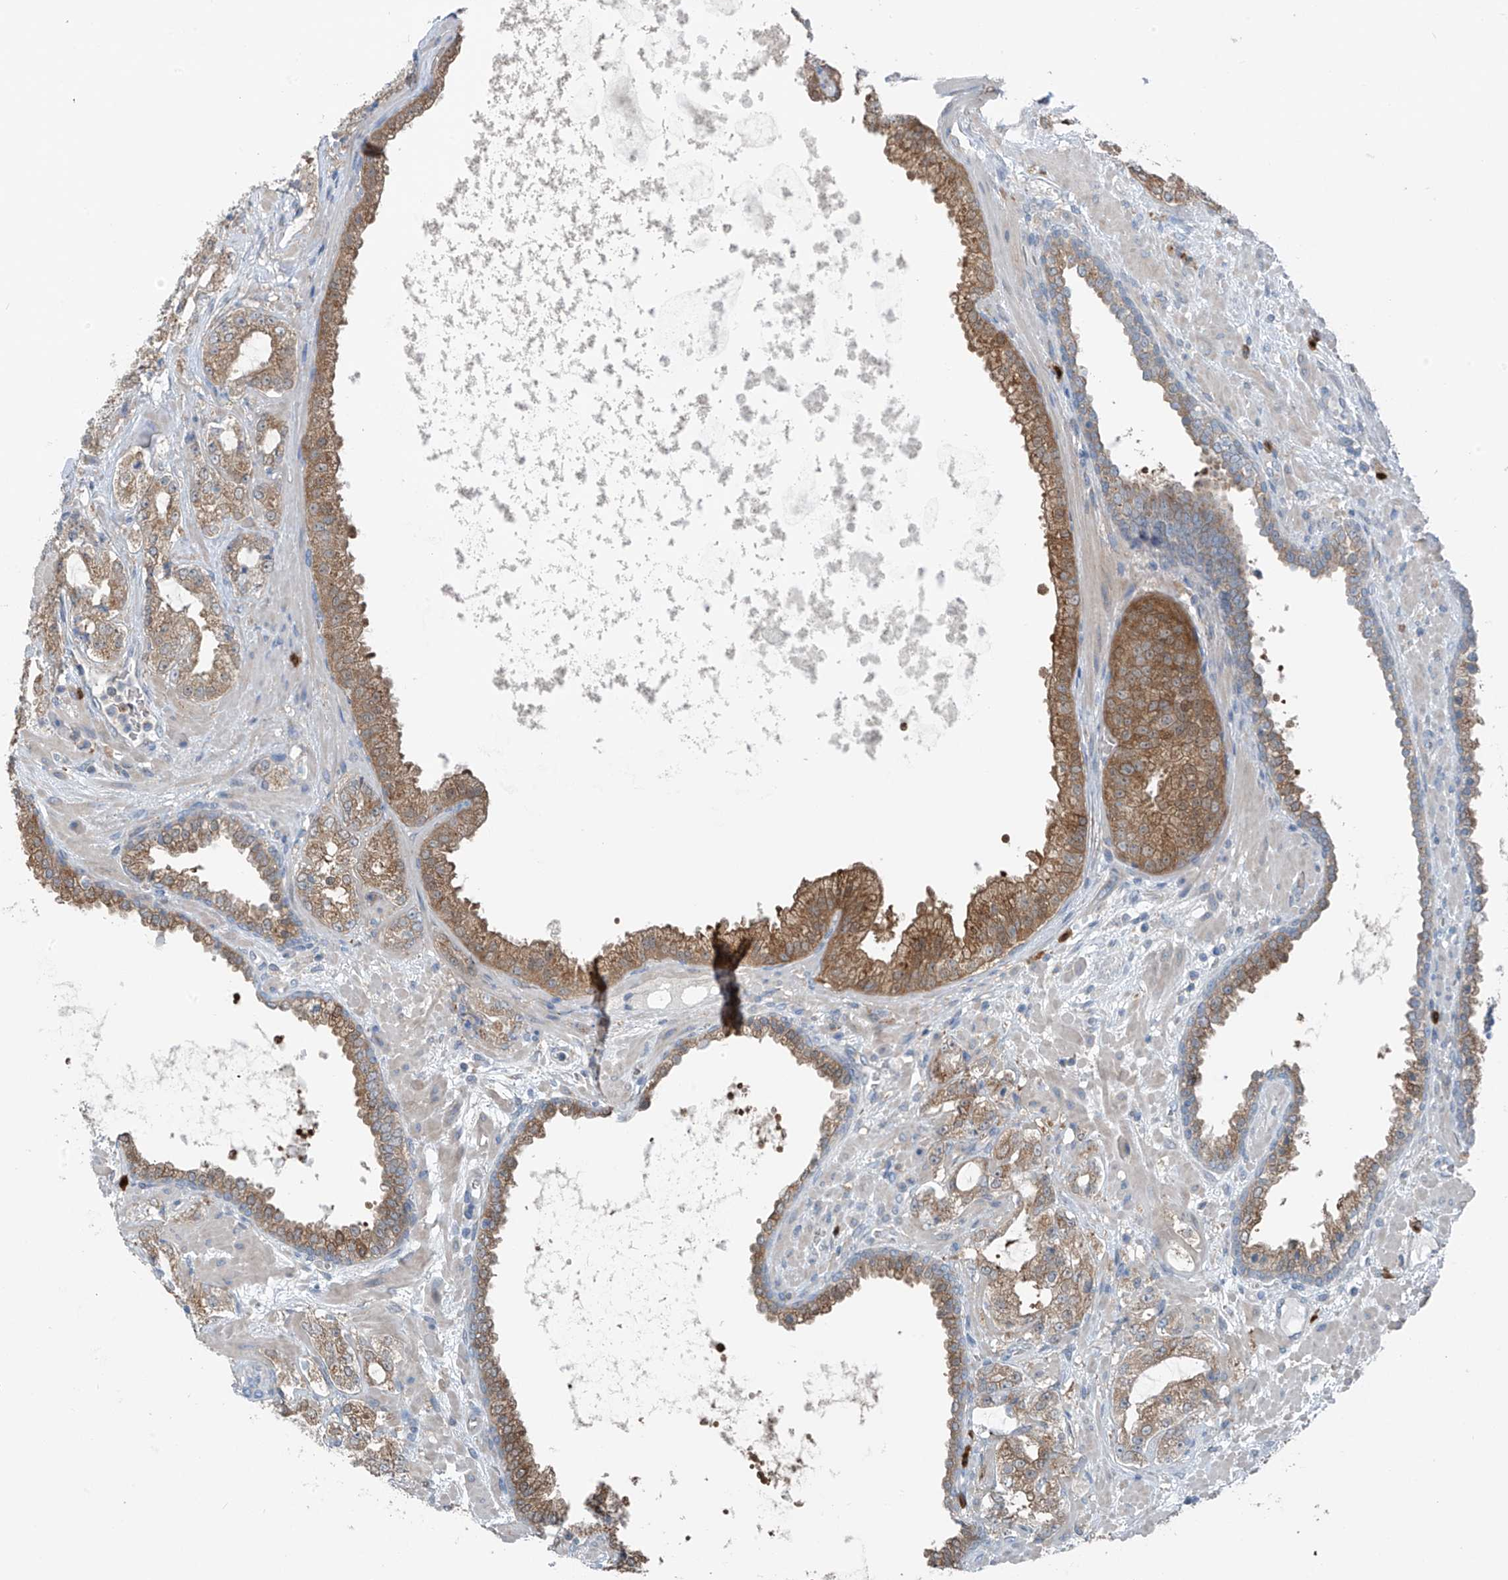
{"staining": {"intensity": "moderate", "quantity": ">75%", "location": "cytoplasmic/membranous"}, "tissue": "prostate cancer", "cell_type": "Tumor cells", "image_type": "cancer", "snomed": [{"axis": "morphology", "description": "Adenocarcinoma, High grade"}, {"axis": "topography", "description": "Prostate"}], "caption": "Immunohistochemical staining of human high-grade adenocarcinoma (prostate) displays medium levels of moderate cytoplasmic/membranous protein staining in about >75% of tumor cells.", "gene": "SLC12A6", "patient": {"sex": "male", "age": 64}}